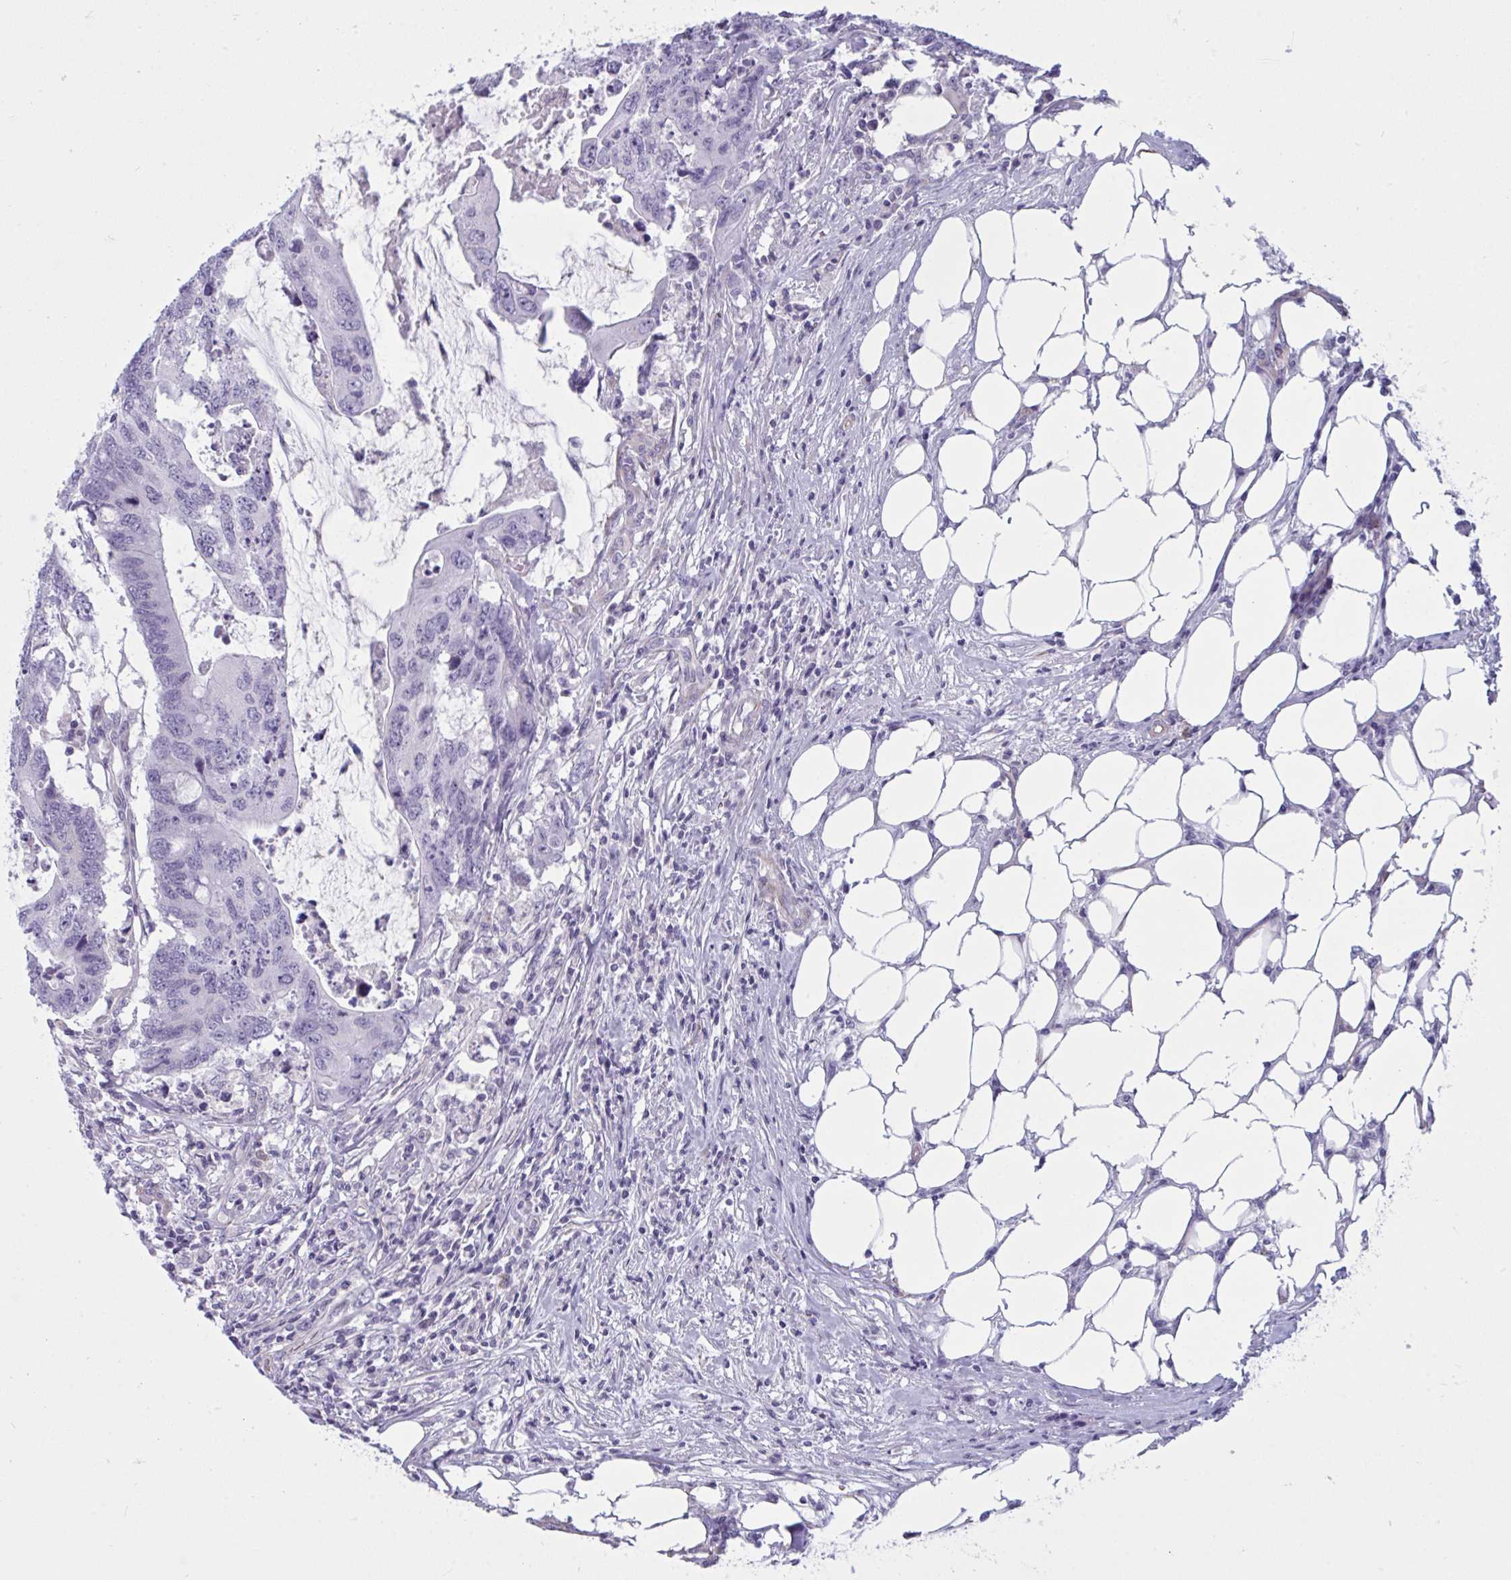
{"staining": {"intensity": "negative", "quantity": "none", "location": "none"}, "tissue": "colorectal cancer", "cell_type": "Tumor cells", "image_type": "cancer", "snomed": [{"axis": "morphology", "description": "Adenocarcinoma, NOS"}, {"axis": "topography", "description": "Colon"}], "caption": "The micrograph shows no staining of tumor cells in colorectal cancer.", "gene": "OR1L3", "patient": {"sex": "male", "age": 71}}